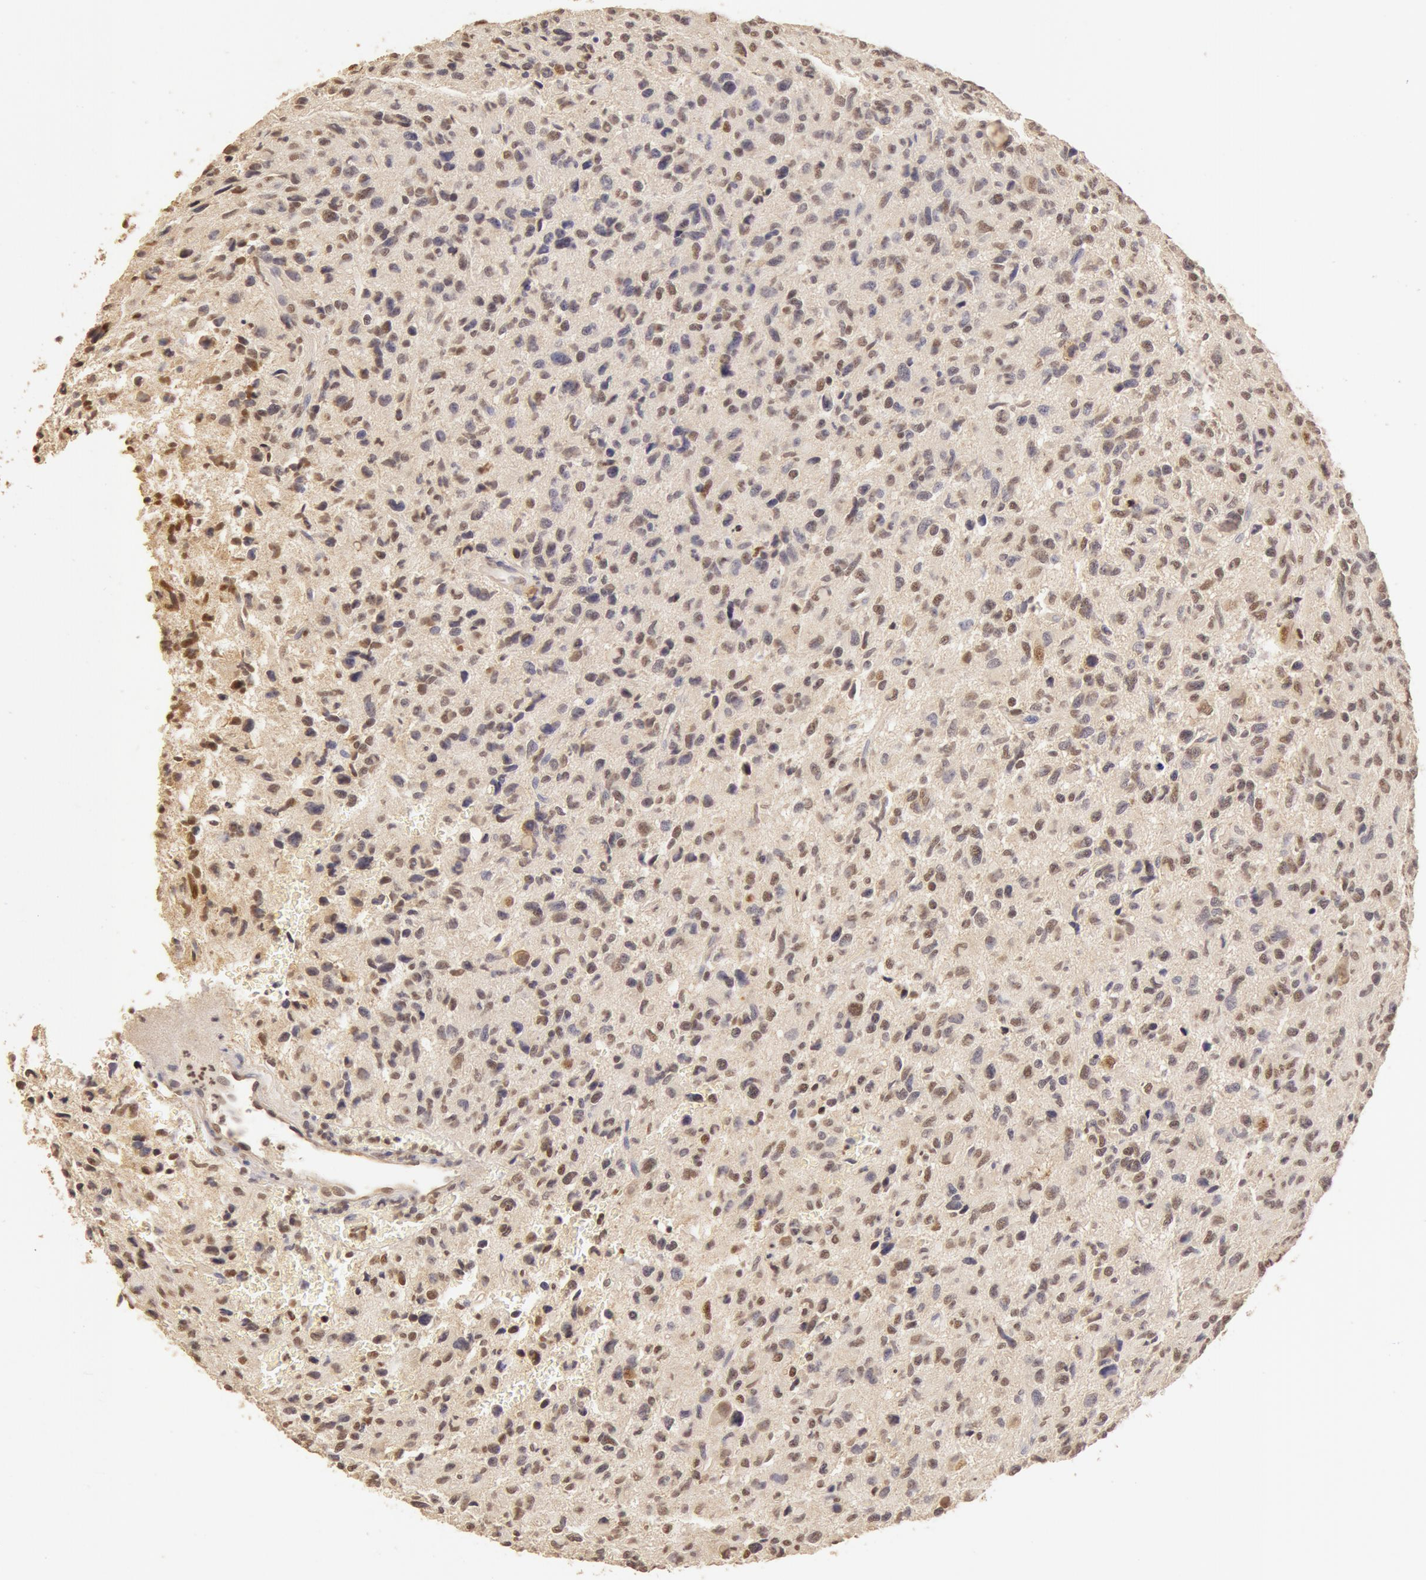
{"staining": {"intensity": "moderate", "quantity": "25%-75%", "location": "nuclear"}, "tissue": "glioma", "cell_type": "Tumor cells", "image_type": "cancer", "snomed": [{"axis": "morphology", "description": "Glioma, malignant, High grade"}, {"axis": "topography", "description": "Brain"}], "caption": "High-grade glioma (malignant) was stained to show a protein in brown. There is medium levels of moderate nuclear positivity in about 25%-75% of tumor cells.", "gene": "SNRNP70", "patient": {"sex": "female", "age": 60}}